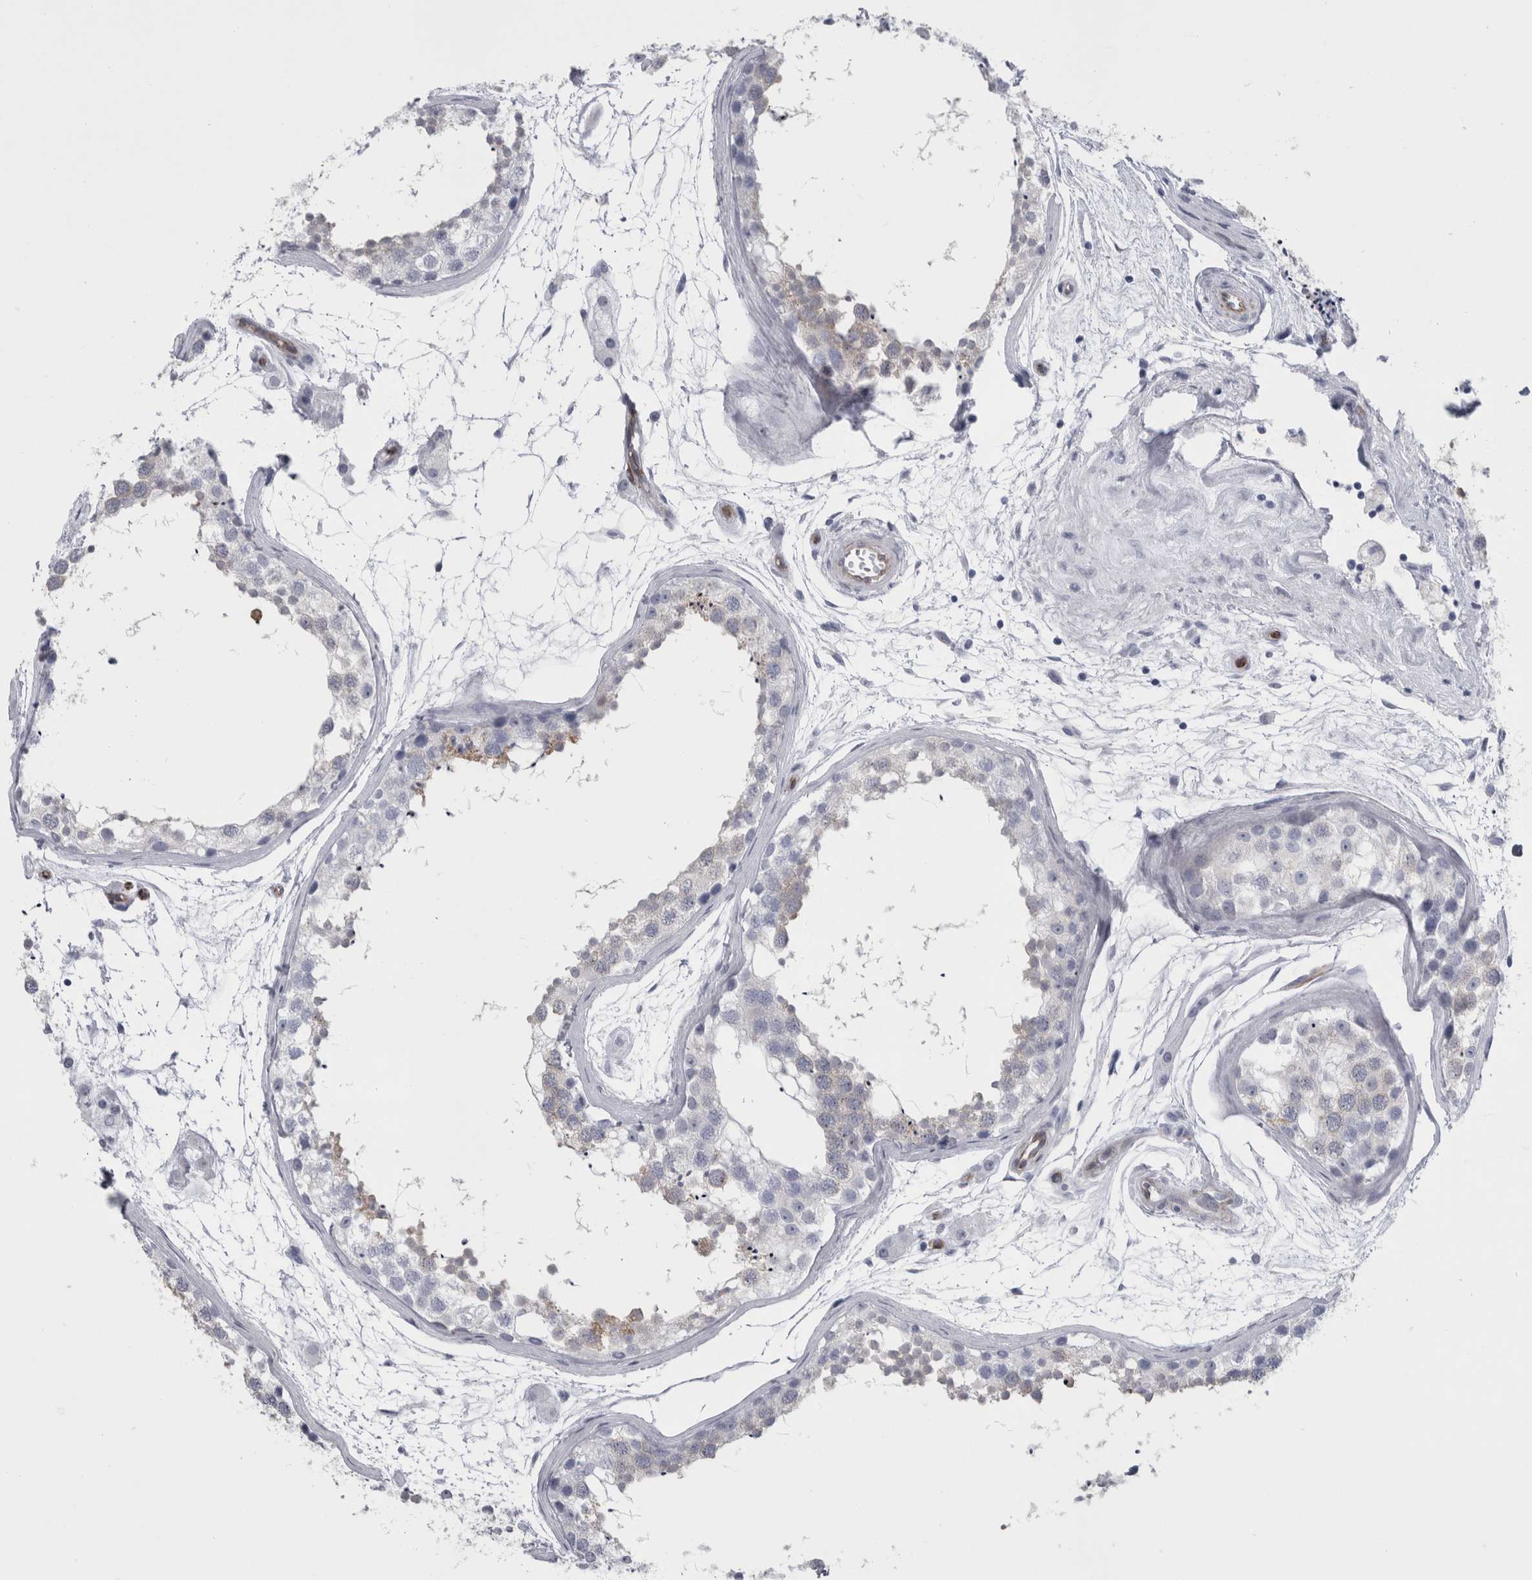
{"staining": {"intensity": "weak", "quantity": "<25%", "location": "cytoplasmic/membranous"}, "tissue": "testis", "cell_type": "Cells in seminiferous ducts", "image_type": "normal", "snomed": [{"axis": "morphology", "description": "Normal tissue, NOS"}, {"axis": "topography", "description": "Testis"}], "caption": "This is a micrograph of IHC staining of normal testis, which shows no expression in cells in seminiferous ducts. Nuclei are stained in blue.", "gene": "VWDE", "patient": {"sex": "male", "age": 56}}